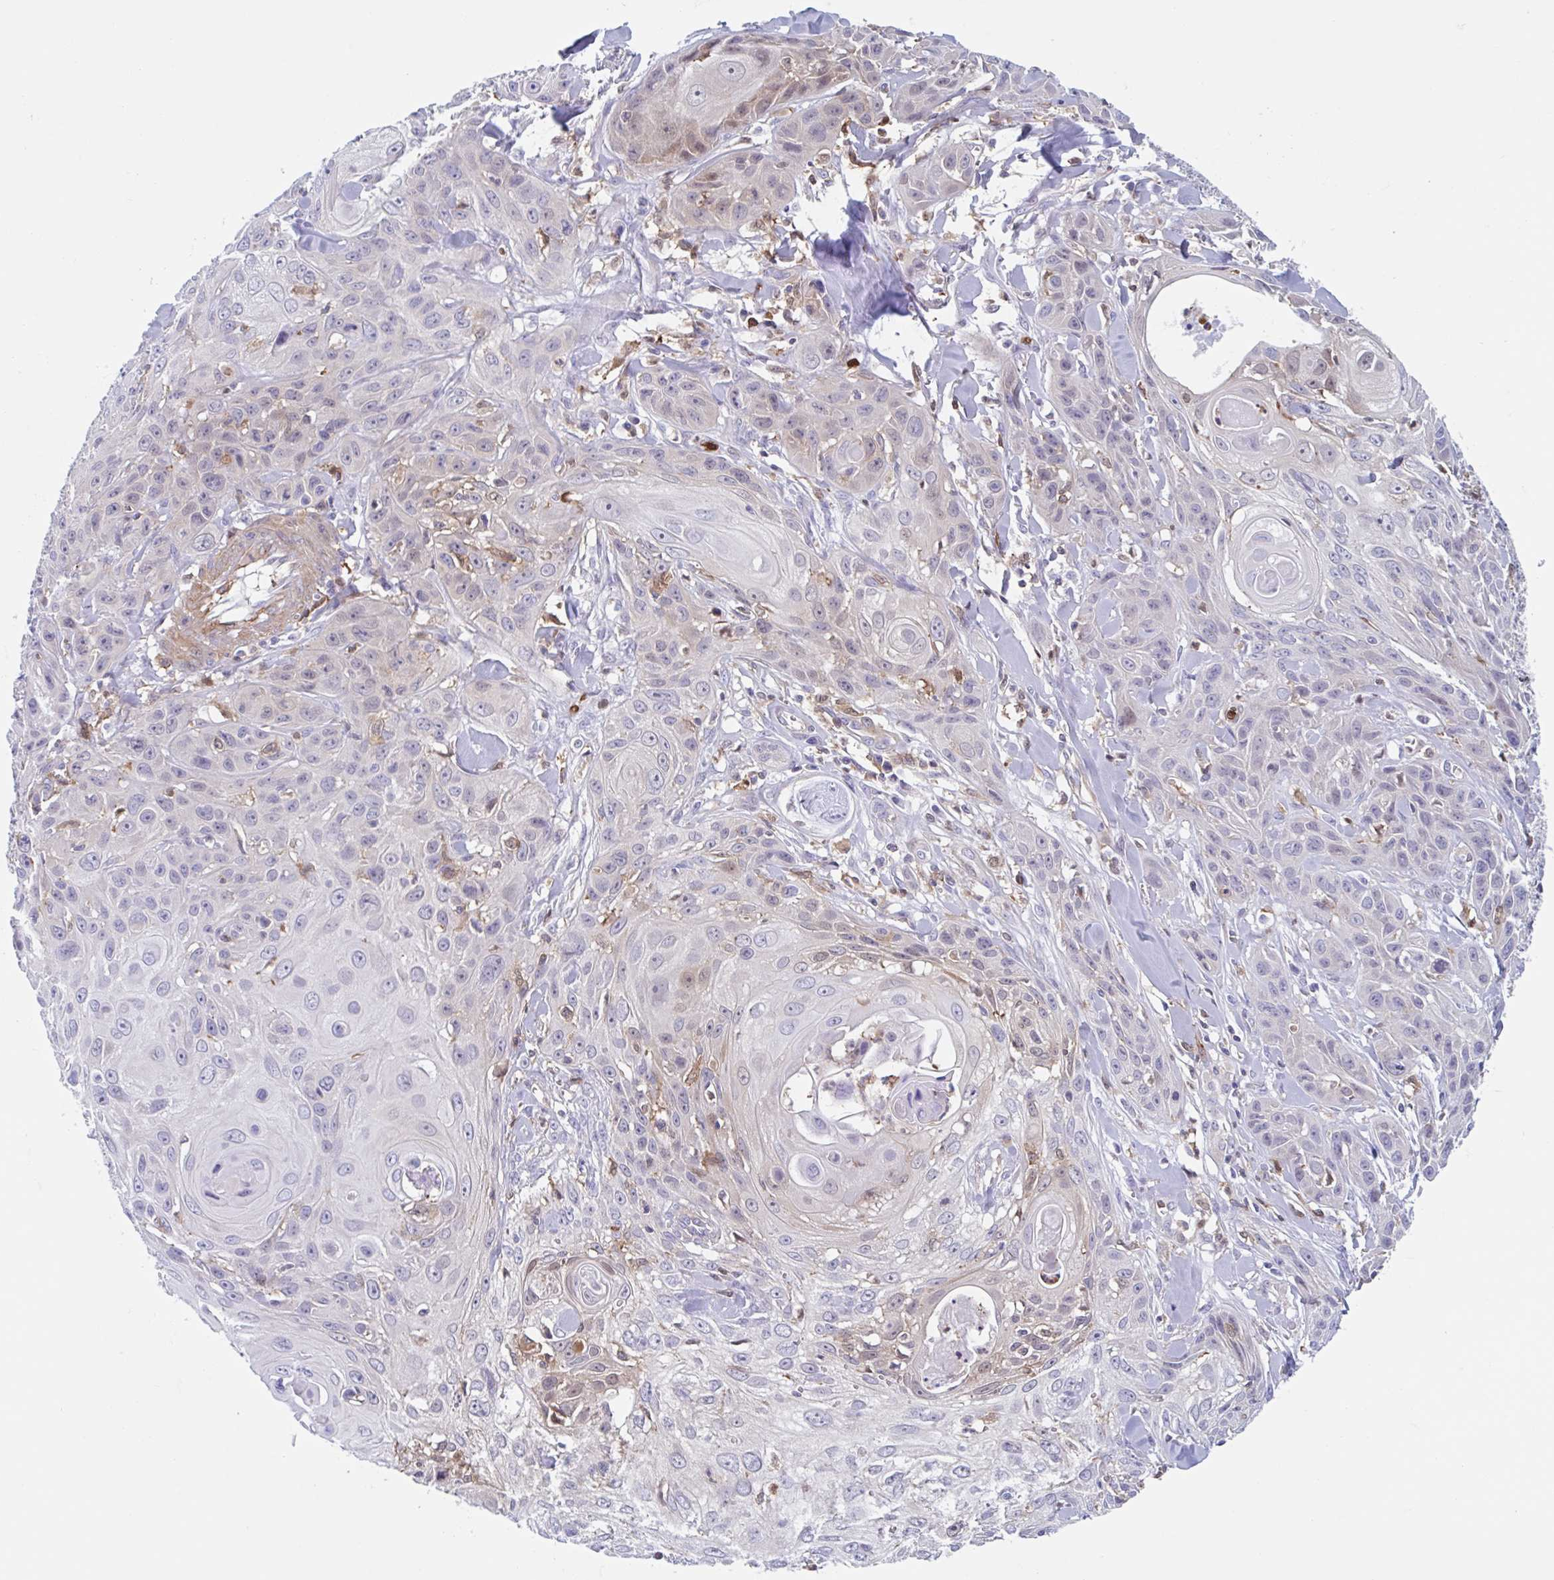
{"staining": {"intensity": "weak", "quantity": "<25%", "location": "cytoplasmic/membranous"}, "tissue": "skin cancer", "cell_type": "Tumor cells", "image_type": "cancer", "snomed": [{"axis": "morphology", "description": "Squamous cell carcinoma, NOS"}, {"axis": "topography", "description": "Skin"}, {"axis": "topography", "description": "Vulva"}], "caption": "An image of skin squamous cell carcinoma stained for a protein displays no brown staining in tumor cells. The staining was performed using DAB to visualize the protein expression in brown, while the nuclei were stained in blue with hematoxylin (Magnification: 20x).", "gene": "EFHD1", "patient": {"sex": "female", "age": 83}}